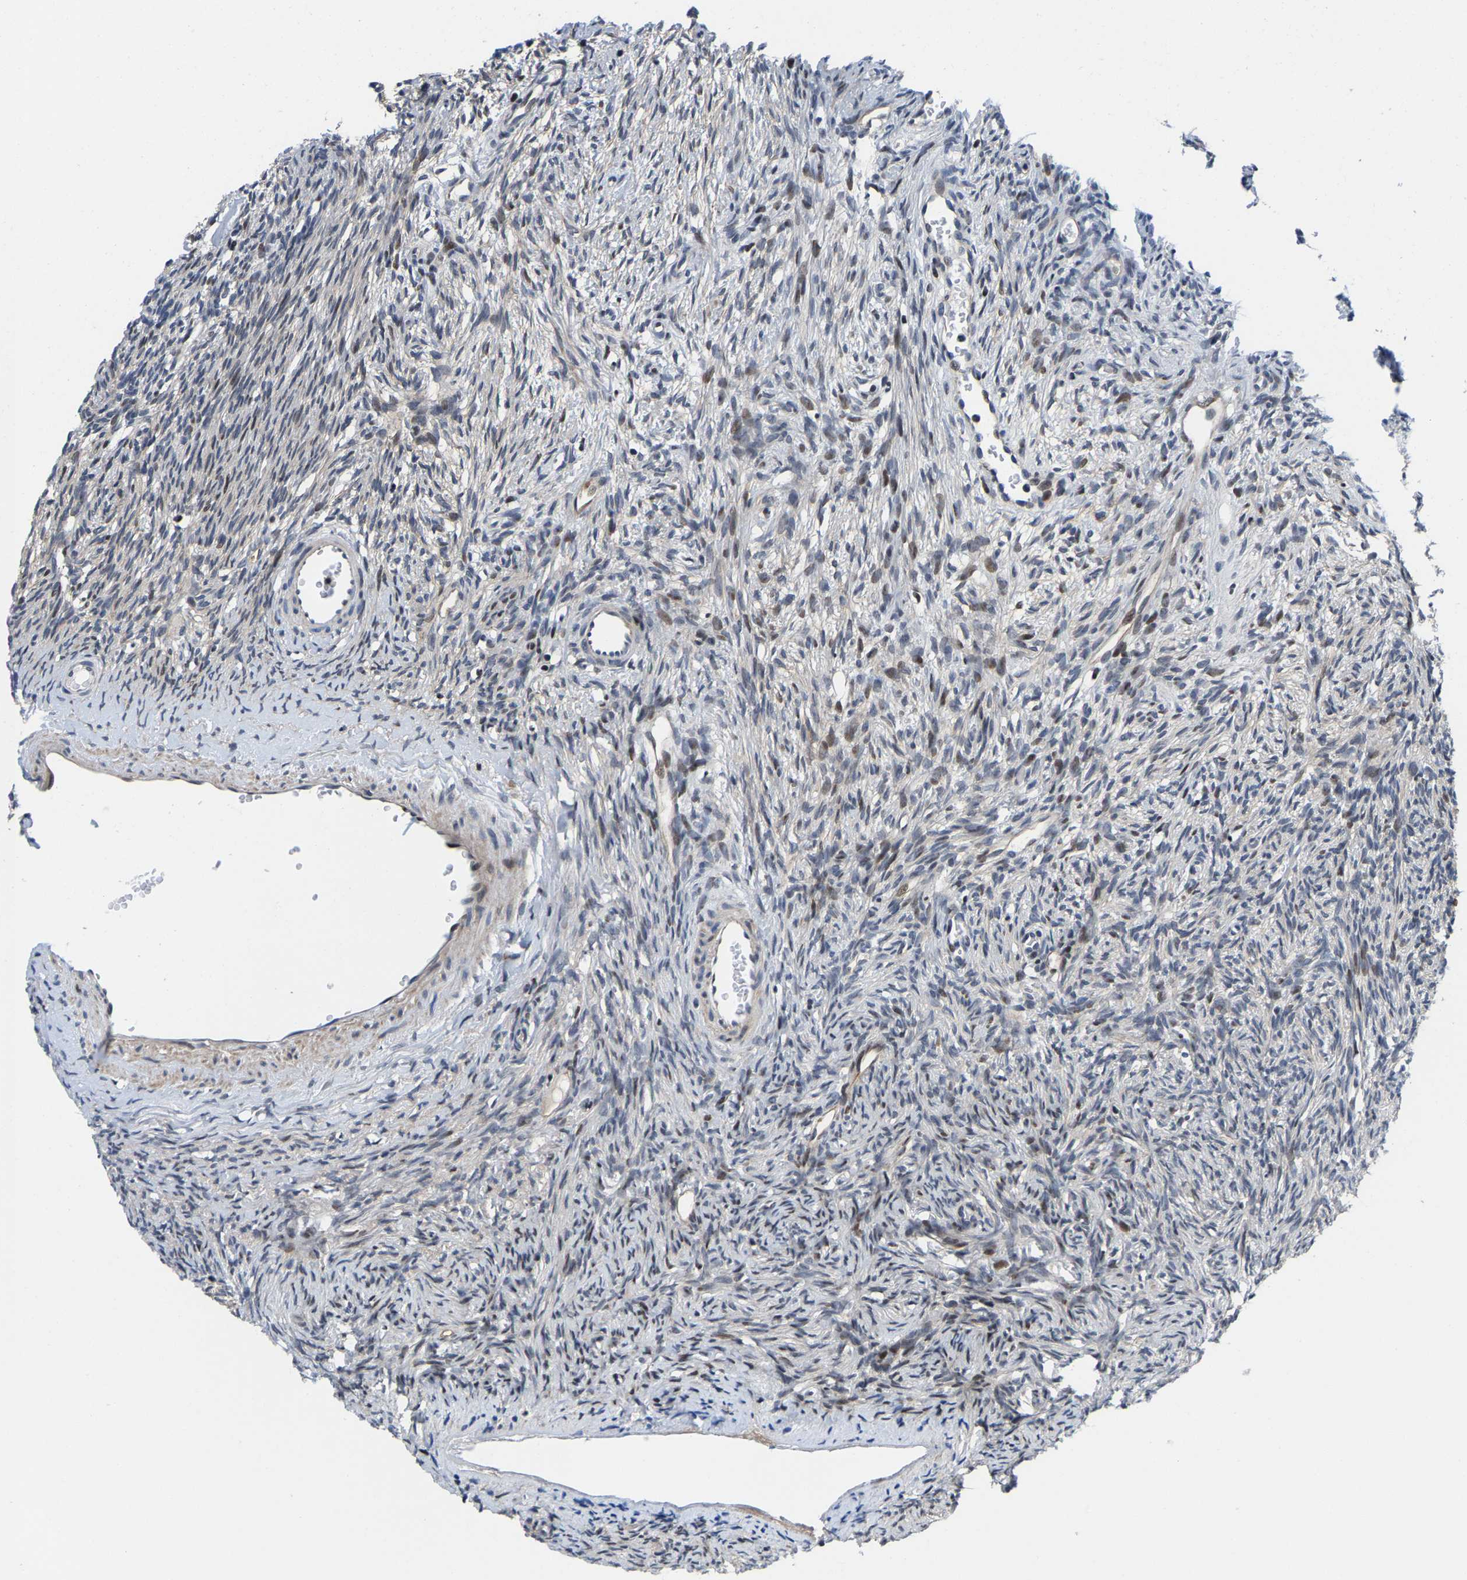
{"staining": {"intensity": "weak", "quantity": "<25%", "location": "nuclear"}, "tissue": "ovary", "cell_type": "Ovarian stroma cells", "image_type": "normal", "snomed": [{"axis": "morphology", "description": "Normal tissue, NOS"}, {"axis": "topography", "description": "Ovary"}], "caption": "DAB (3,3'-diaminobenzidine) immunohistochemical staining of benign human ovary displays no significant expression in ovarian stroma cells.", "gene": "GTPBP10", "patient": {"sex": "female", "age": 33}}